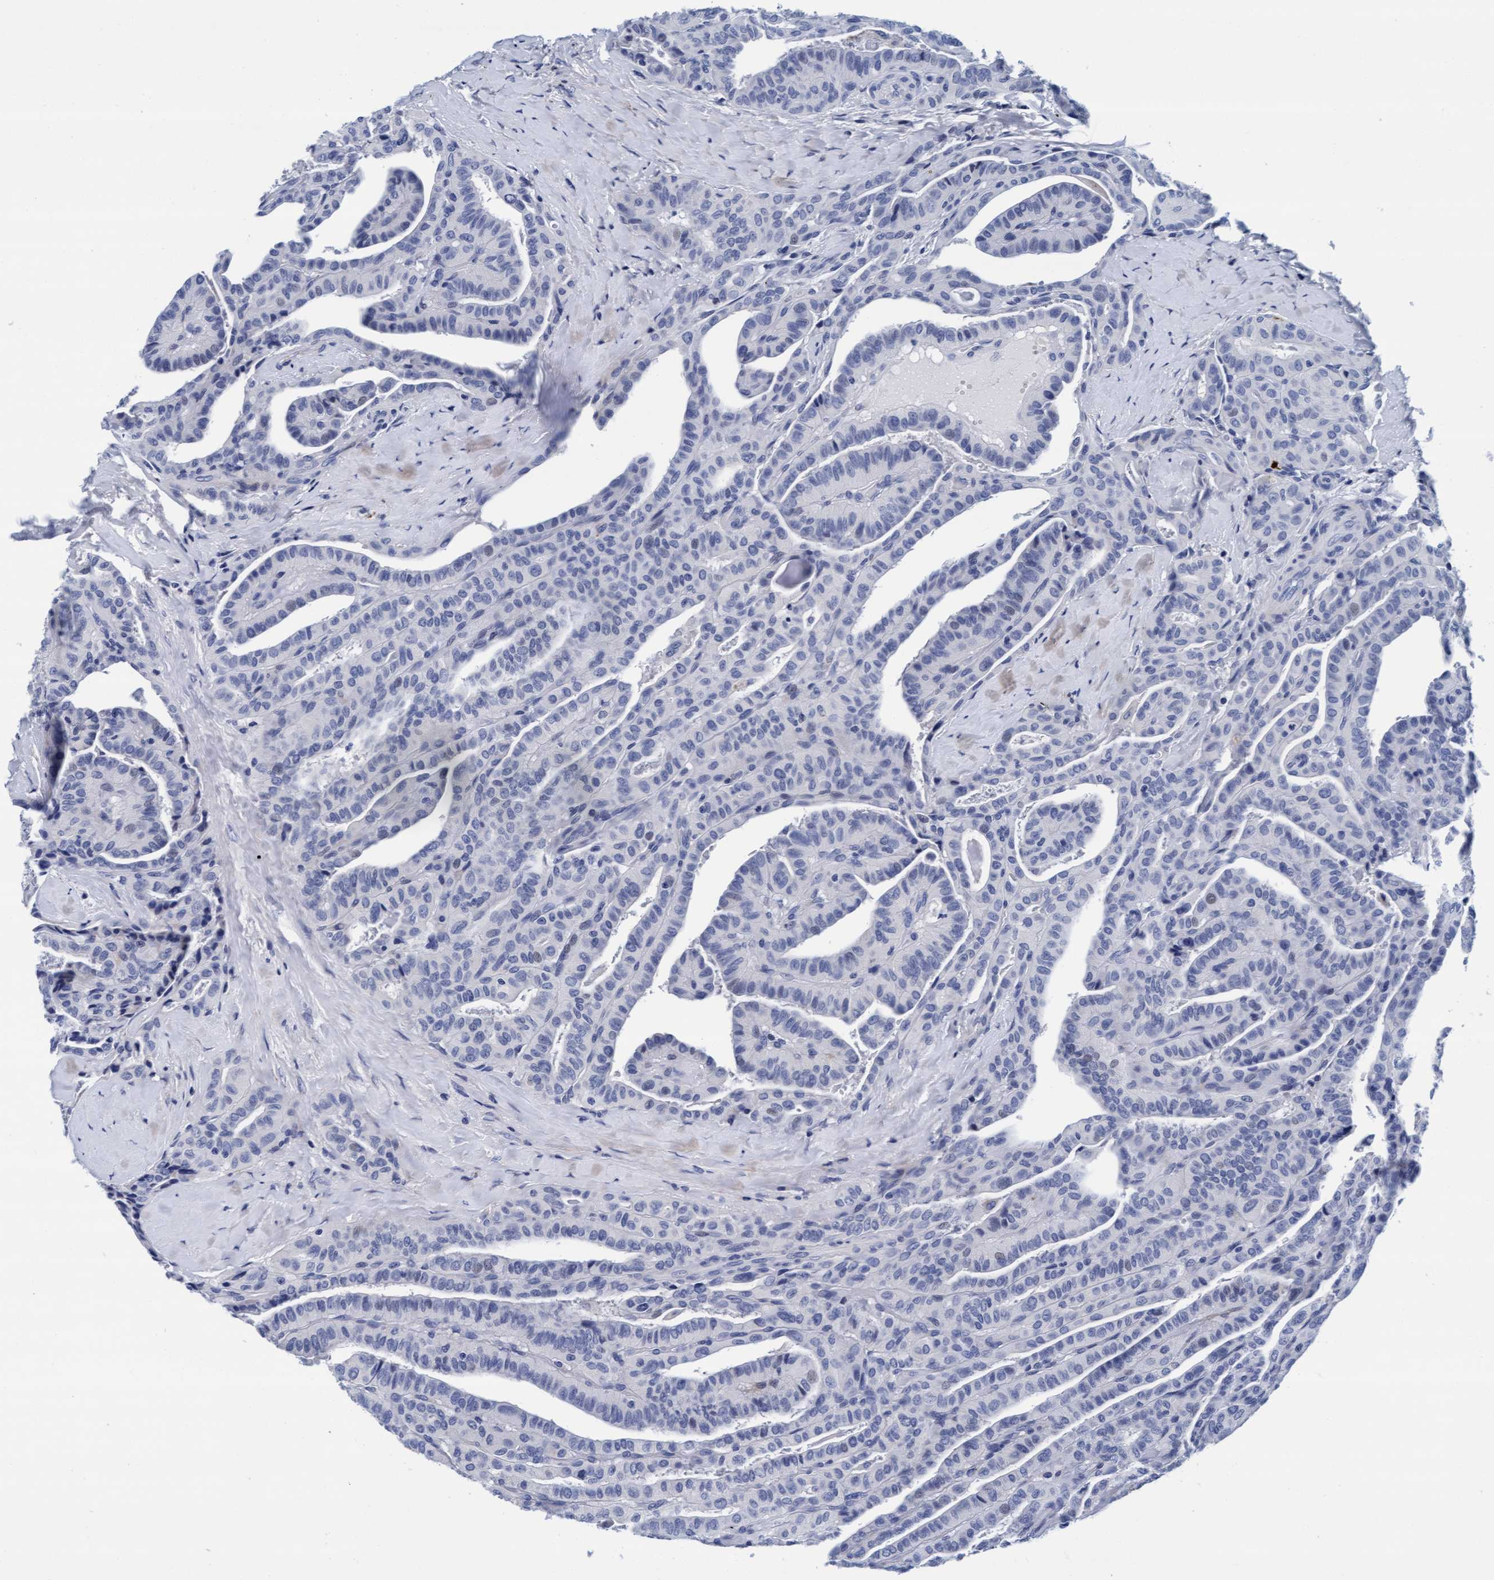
{"staining": {"intensity": "negative", "quantity": "none", "location": "none"}, "tissue": "thyroid cancer", "cell_type": "Tumor cells", "image_type": "cancer", "snomed": [{"axis": "morphology", "description": "Papillary adenocarcinoma, NOS"}, {"axis": "topography", "description": "Thyroid gland"}], "caption": "A high-resolution histopathology image shows immunohistochemistry (IHC) staining of papillary adenocarcinoma (thyroid), which exhibits no significant positivity in tumor cells.", "gene": "ARSG", "patient": {"sex": "male", "age": 77}}